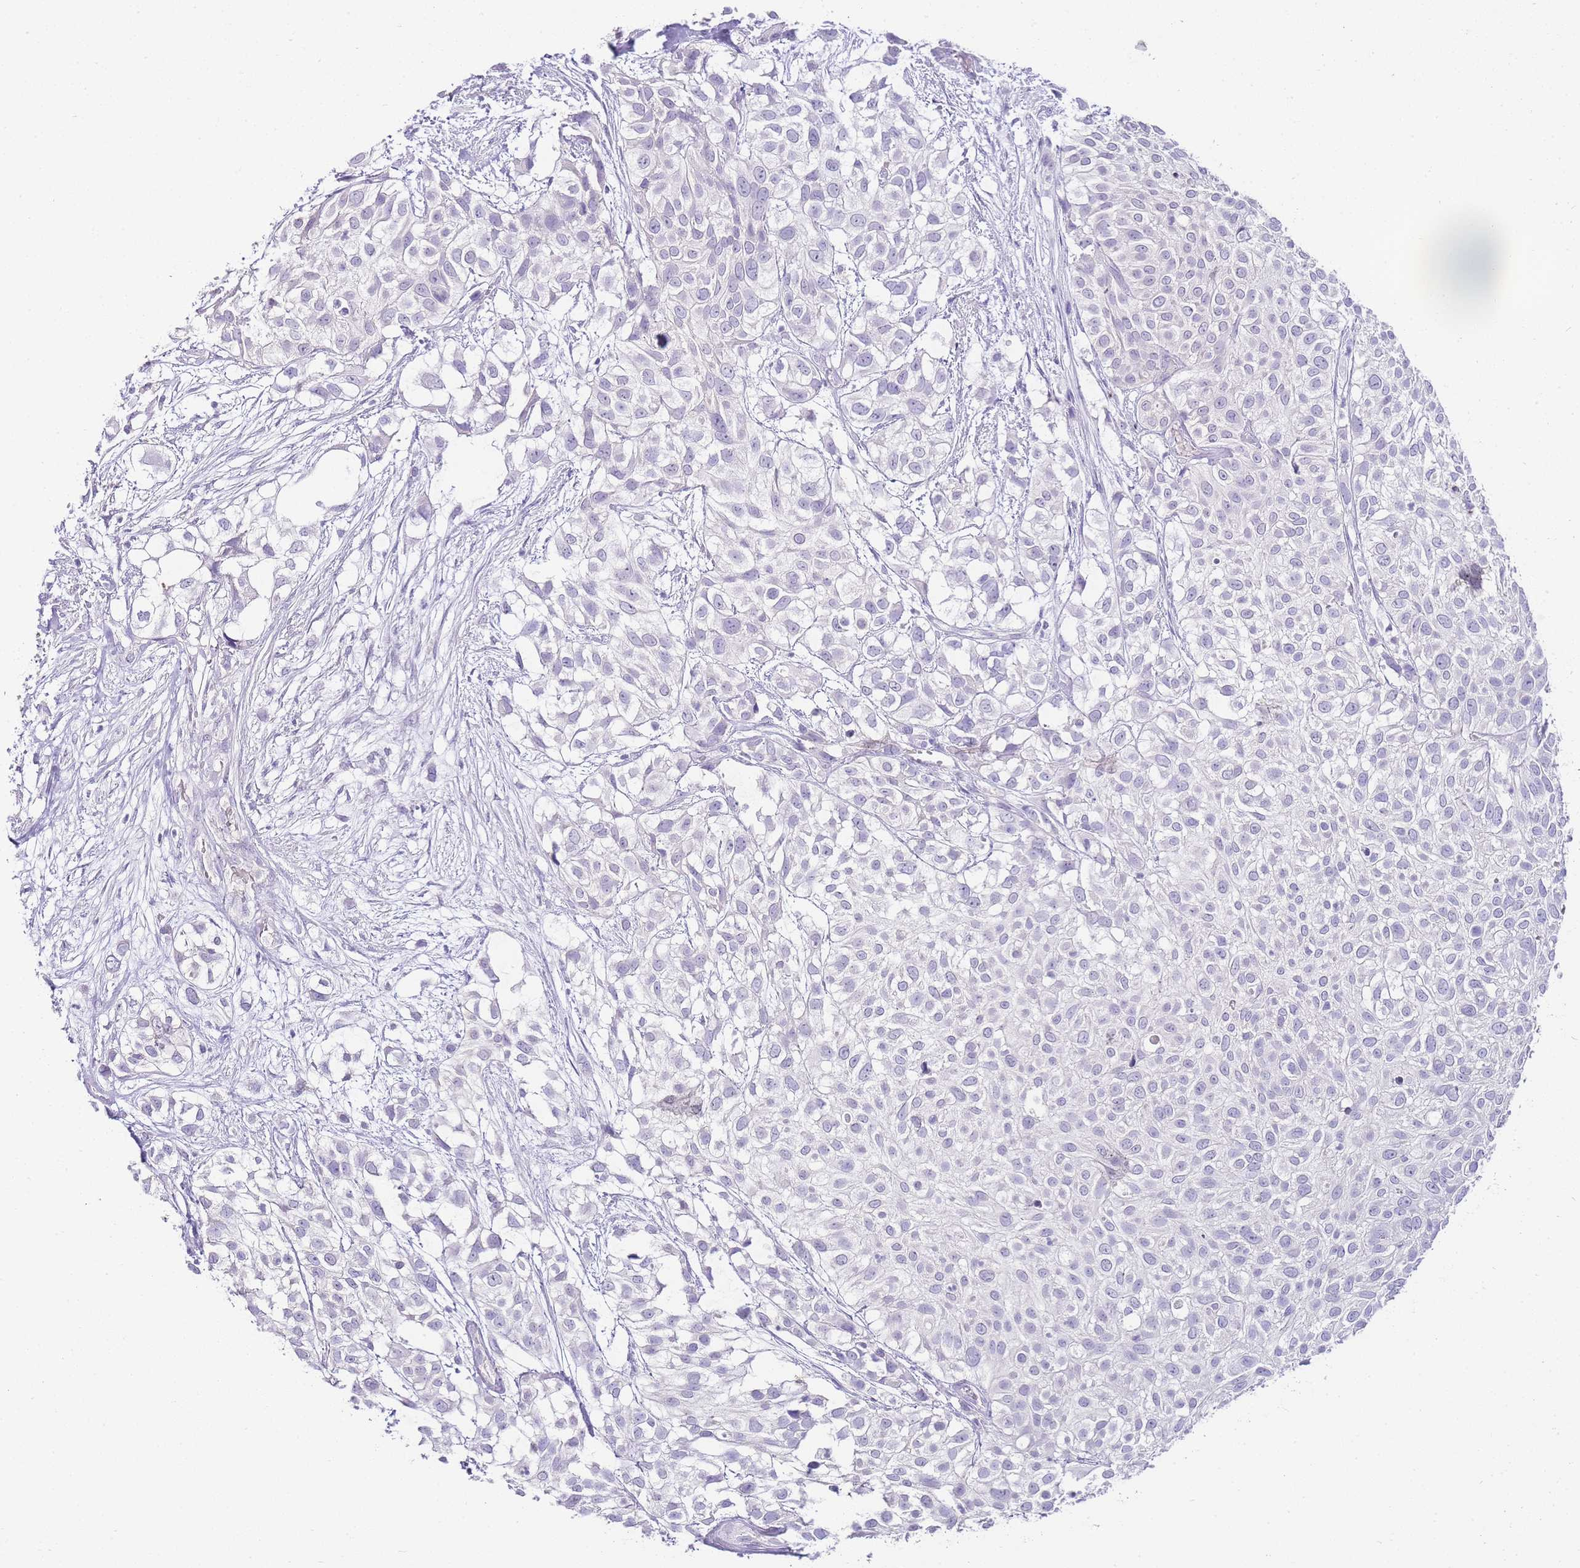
{"staining": {"intensity": "negative", "quantity": "none", "location": "none"}, "tissue": "urothelial cancer", "cell_type": "Tumor cells", "image_type": "cancer", "snomed": [{"axis": "morphology", "description": "Urothelial carcinoma, High grade"}, {"axis": "topography", "description": "Urinary bladder"}], "caption": "There is no significant staining in tumor cells of urothelial cancer. (Stains: DAB IHC with hematoxylin counter stain, Microscopy: brightfield microscopy at high magnification).", "gene": "DPP4", "patient": {"sex": "male", "age": 56}}